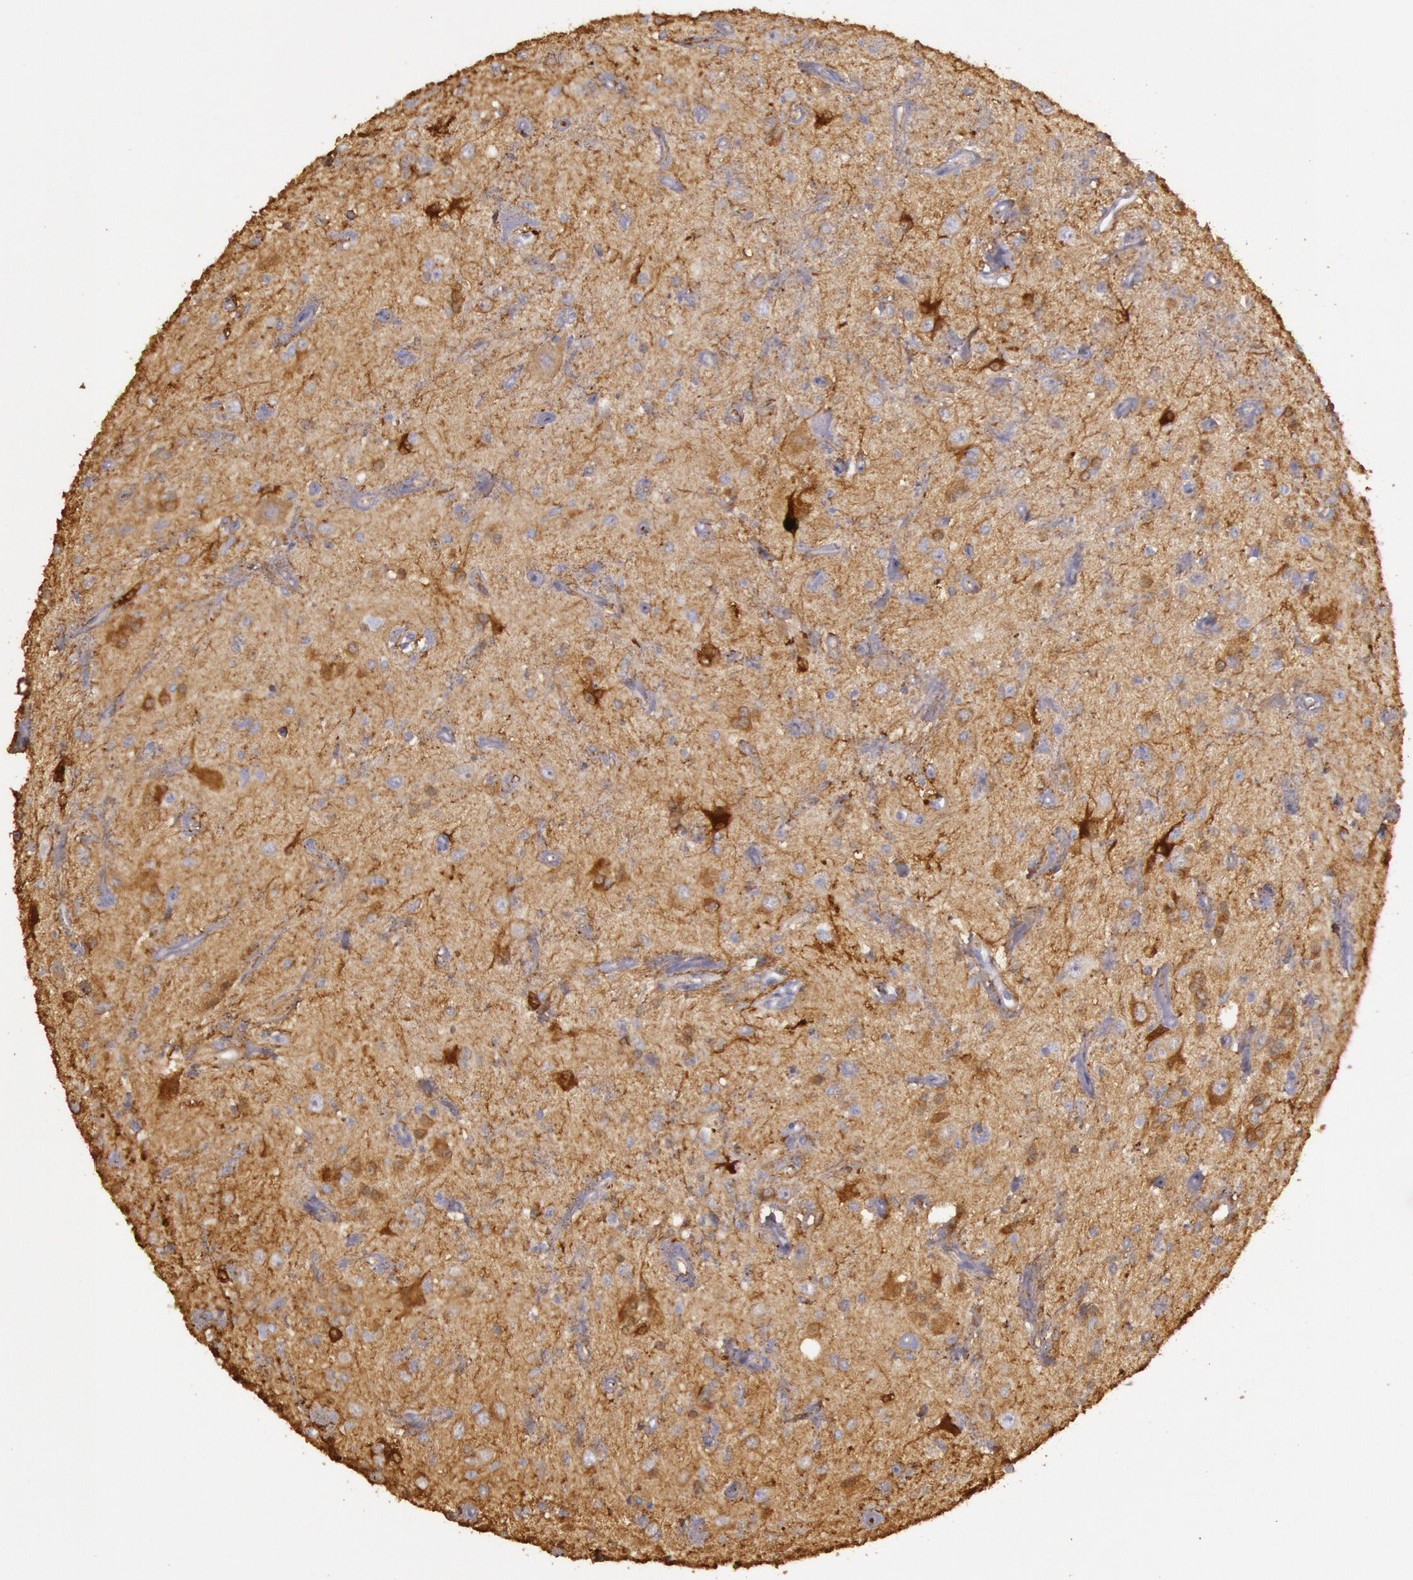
{"staining": {"intensity": "moderate", "quantity": ">75%", "location": "cytoplasmic/membranous"}, "tissue": "glioma", "cell_type": "Tumor cells", "image_type": "cancer", "snomed": [{"axis": "morphology", "description": "Glioma, malignant, Low grade"}, {"axis": "topography", "description": "Brain"}], "caption": "Malignant low-grade glioma was stained to show a protein in brown. There is medium levels of moderate cytoplasmic/membranous positivity in about >75% of tumor cells.", "gene": "CKB", "patient": {"sex": "female", "age": 15}}